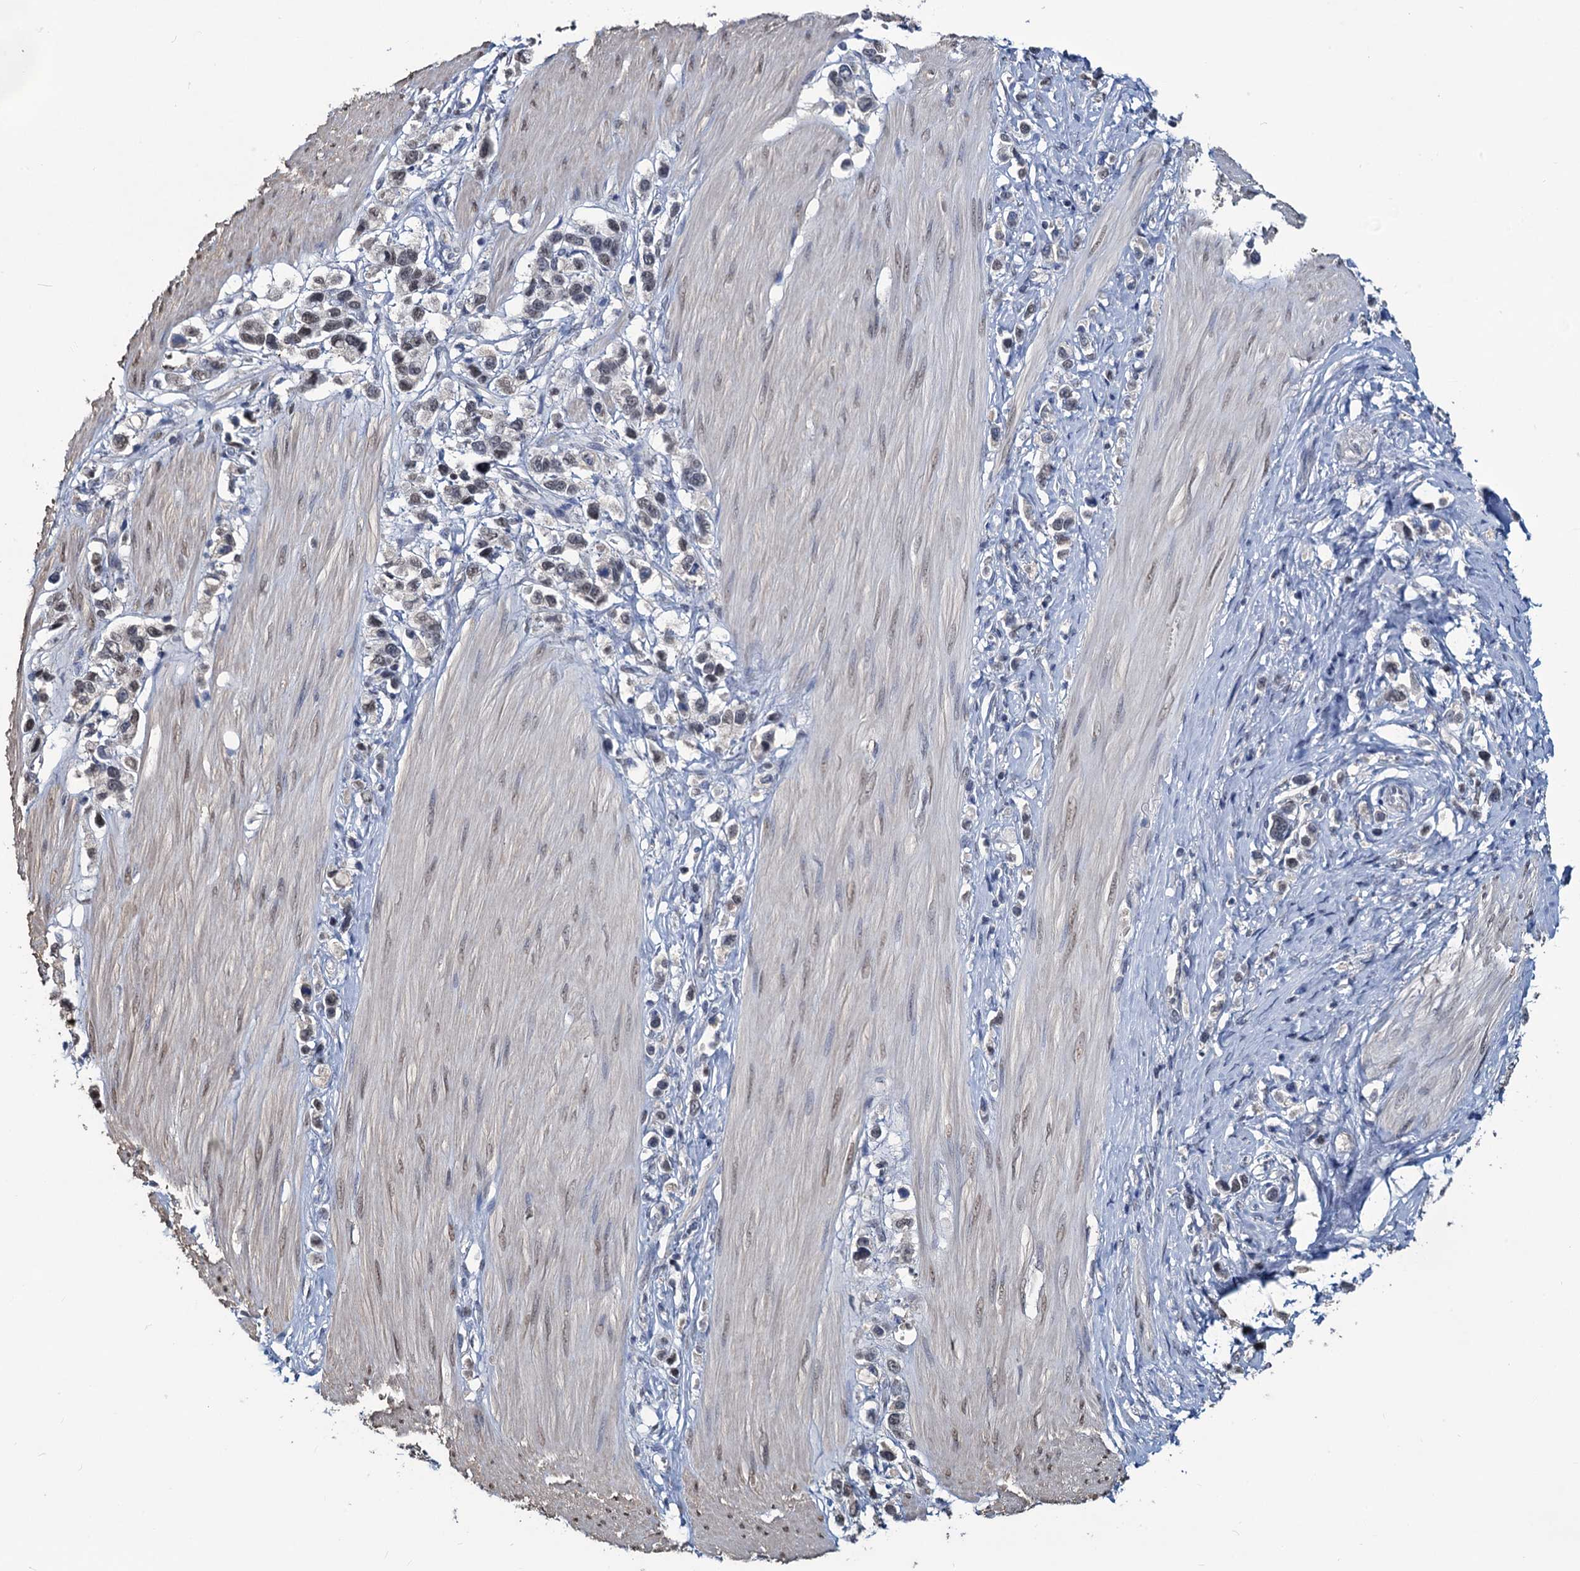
{"staining": {"intensity": "weak", "quantity": "<25%", "location": "nuclear"}, "tissue": "stomach cancer", "cell_type": "Tumor cells", "image_type": "cancer", "snomed": [{"axis": "morphology", "description": "Adenocarcinoma, NOS"}, {"axis": "topography", "description": "Stomach"}], "caption": "High magnification brightfield microscopy of stomach adenocarcinoma stained with DAB (brown) and counterstained with hematoxylin (blue): tumor cells show no significant positivity.", "gene": "RTKN2", "patient": {"sex": "female", "age": 65}}